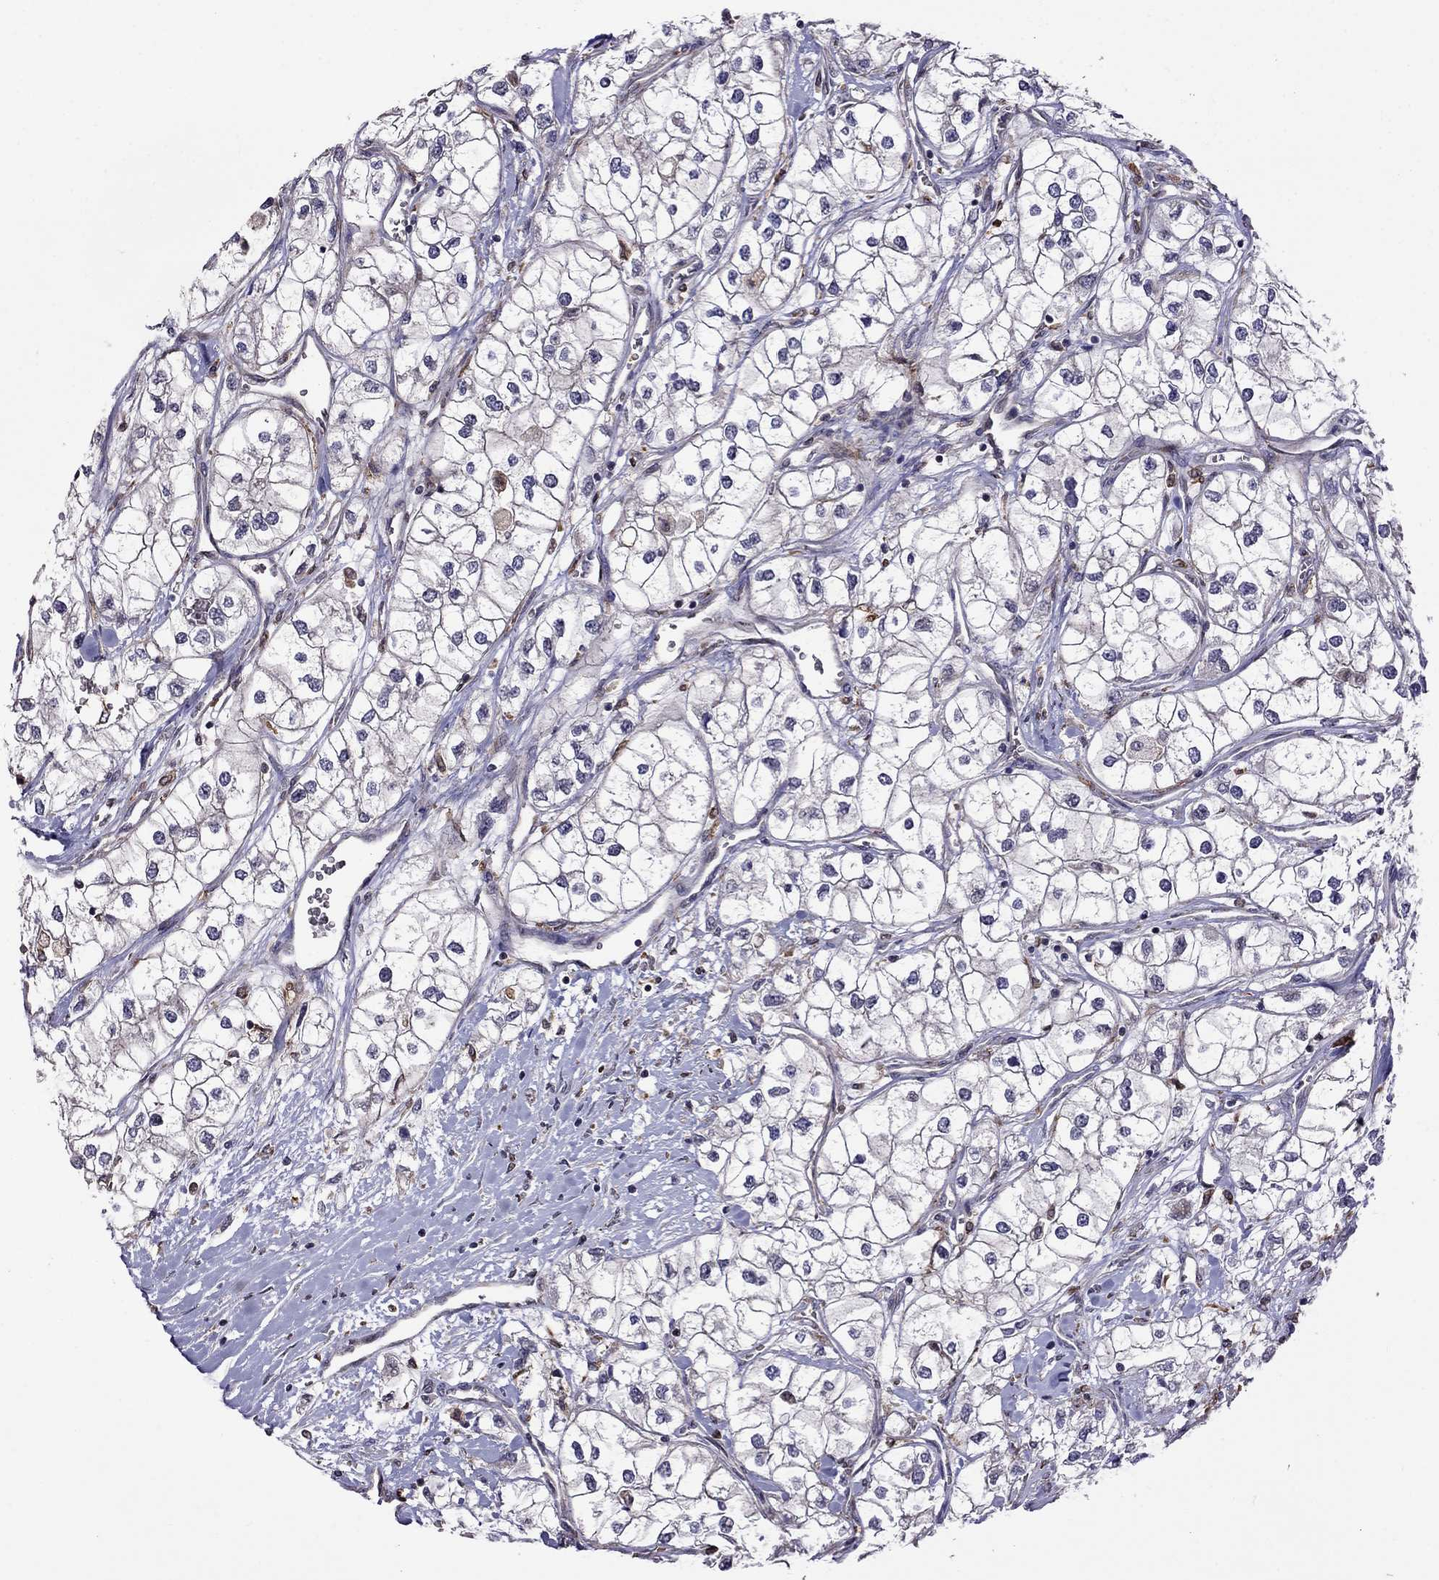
{"staining": {"intensity": "moderate", "quantity": "<25%", "location": "cytoplasmic/membranous"}, "tissue": "renal cancer", "cell_type": "Tumor cells", "image_type": "cancer", "snomed": [{"axis": "morphology", "description": "Adenocarcinoma, NOS"}, {"axis": "topography", "description": "Kidney"}], "caption": "IHC photomicrograph of renal cancer stained for a protein (brown), which shows low levels of moderate cytoplasmic/membranous staining in approximately <25% of tumor cells.", "gene": "ADAM28", "patient": {"sex": "male", "age": 59}}